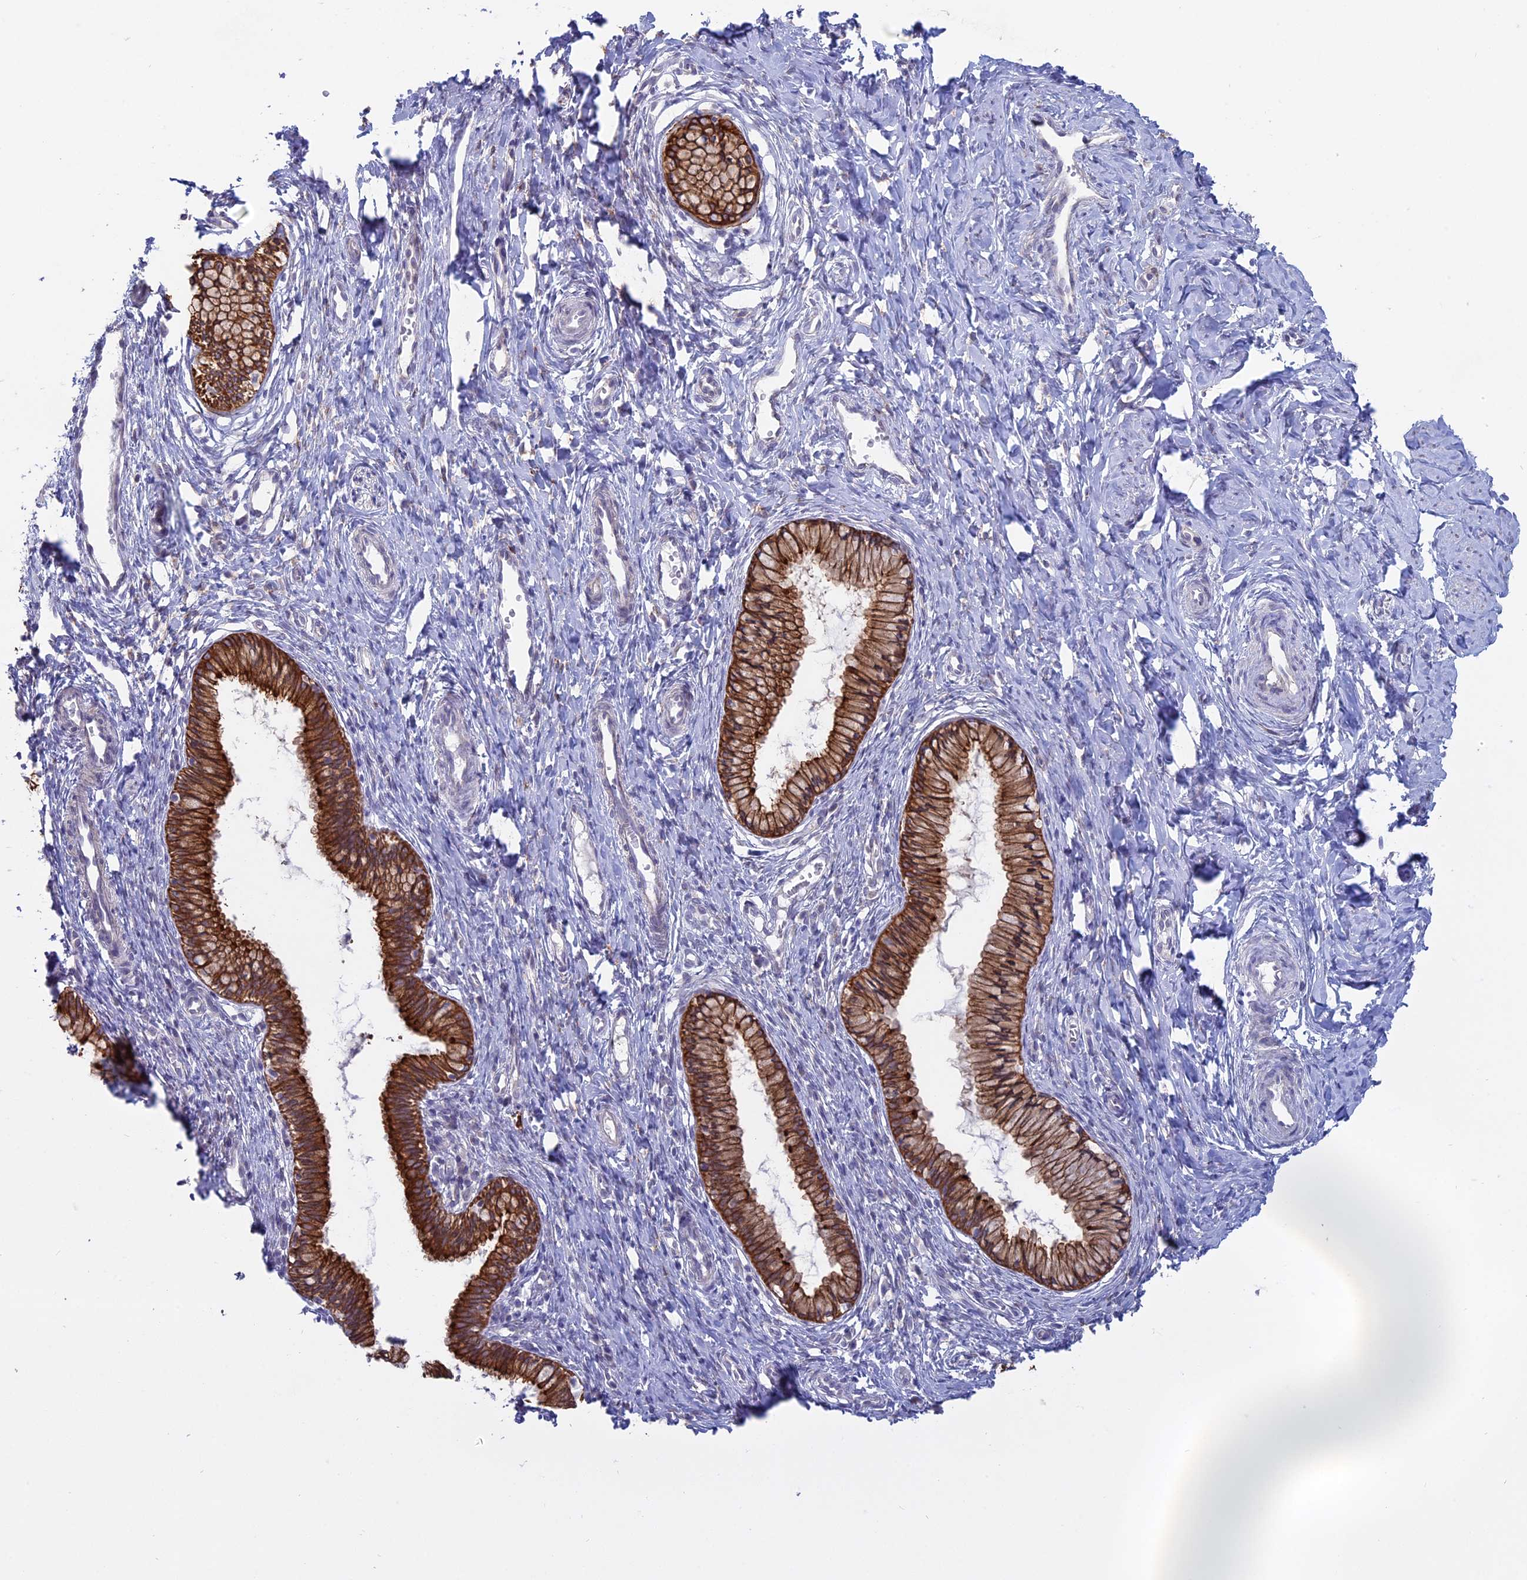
{"staining": {"intensity": "strong", "quantity": "25%-75%", "location": "cytoplasmic/membranous"}, "tissue": "cervix", "cell_type": "Glandular cells", "image_type": "normal", "snomed": [{"axis": "morphology", "description": "Normal tissue, NOS"}, {"axis": "topography", "description": "Cervix"}], "caption": "Protein expression by IHC reveals strong cytoplasmic/membranous positivity in about 25%-75% of glandular cells in normal cervix. (IHC, brightfield microscopy, high magnification).", "gene": "MYO5B", "patient": {"sex": "female", "age": 27}}